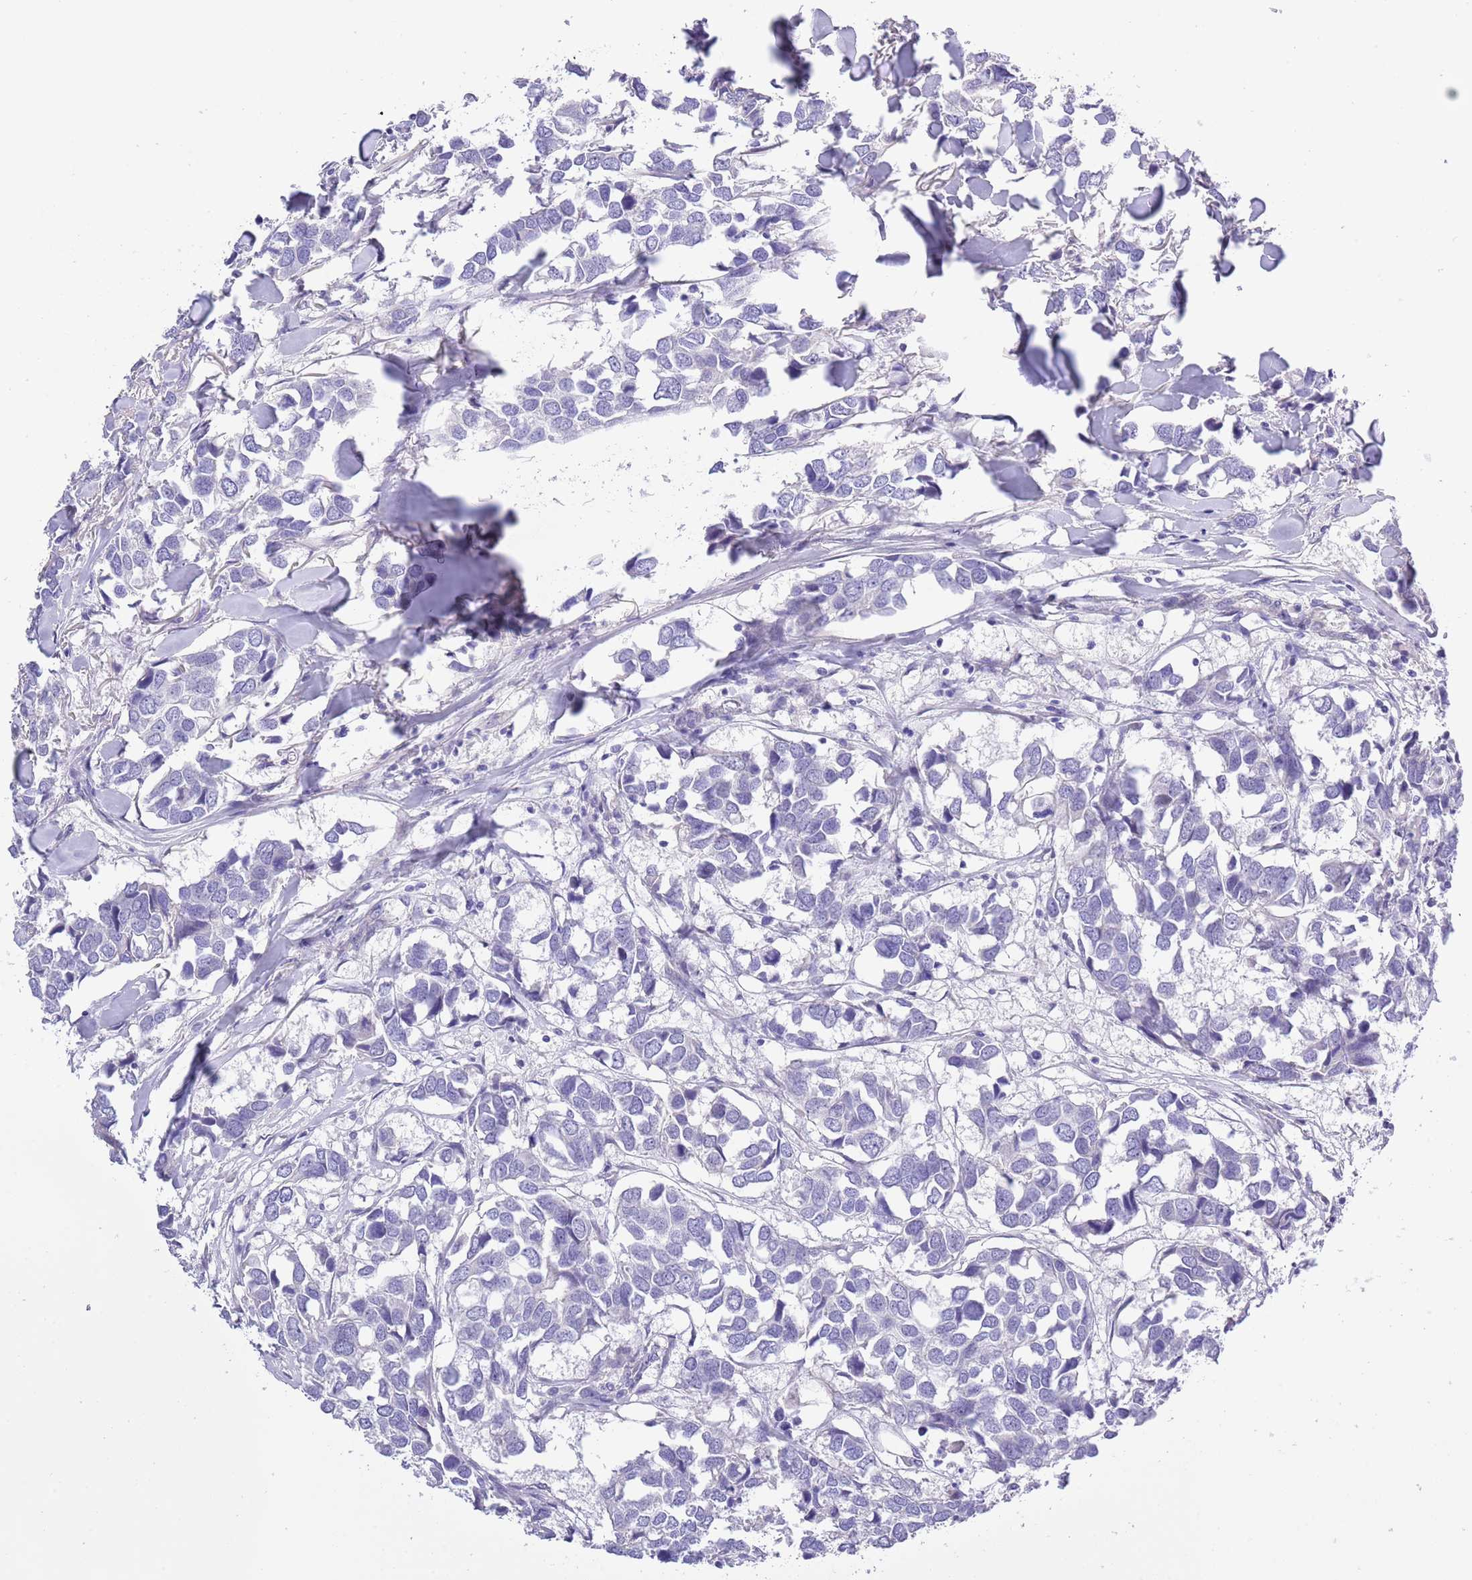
{"staining": {"intensity": "negative", "quantity": "none", "location": "none"}, "tissue": "breast cancer", "cell_type": "Tumor cells", "image_type": "cancer", "snomed": [{"axis": "morphology", "description": "Duct carcinoma"}, {"axis": "topography", "description": "Breast"}], "caption": "This histopathology image is of breast cancer stained with immunohistochemistry (IHC) to label a protein in brown with the nuclei are counter-stained blue. There is no expression in tumor cells.", "gene": "NET1", "patient": {"sex": "female", "age": 83}}